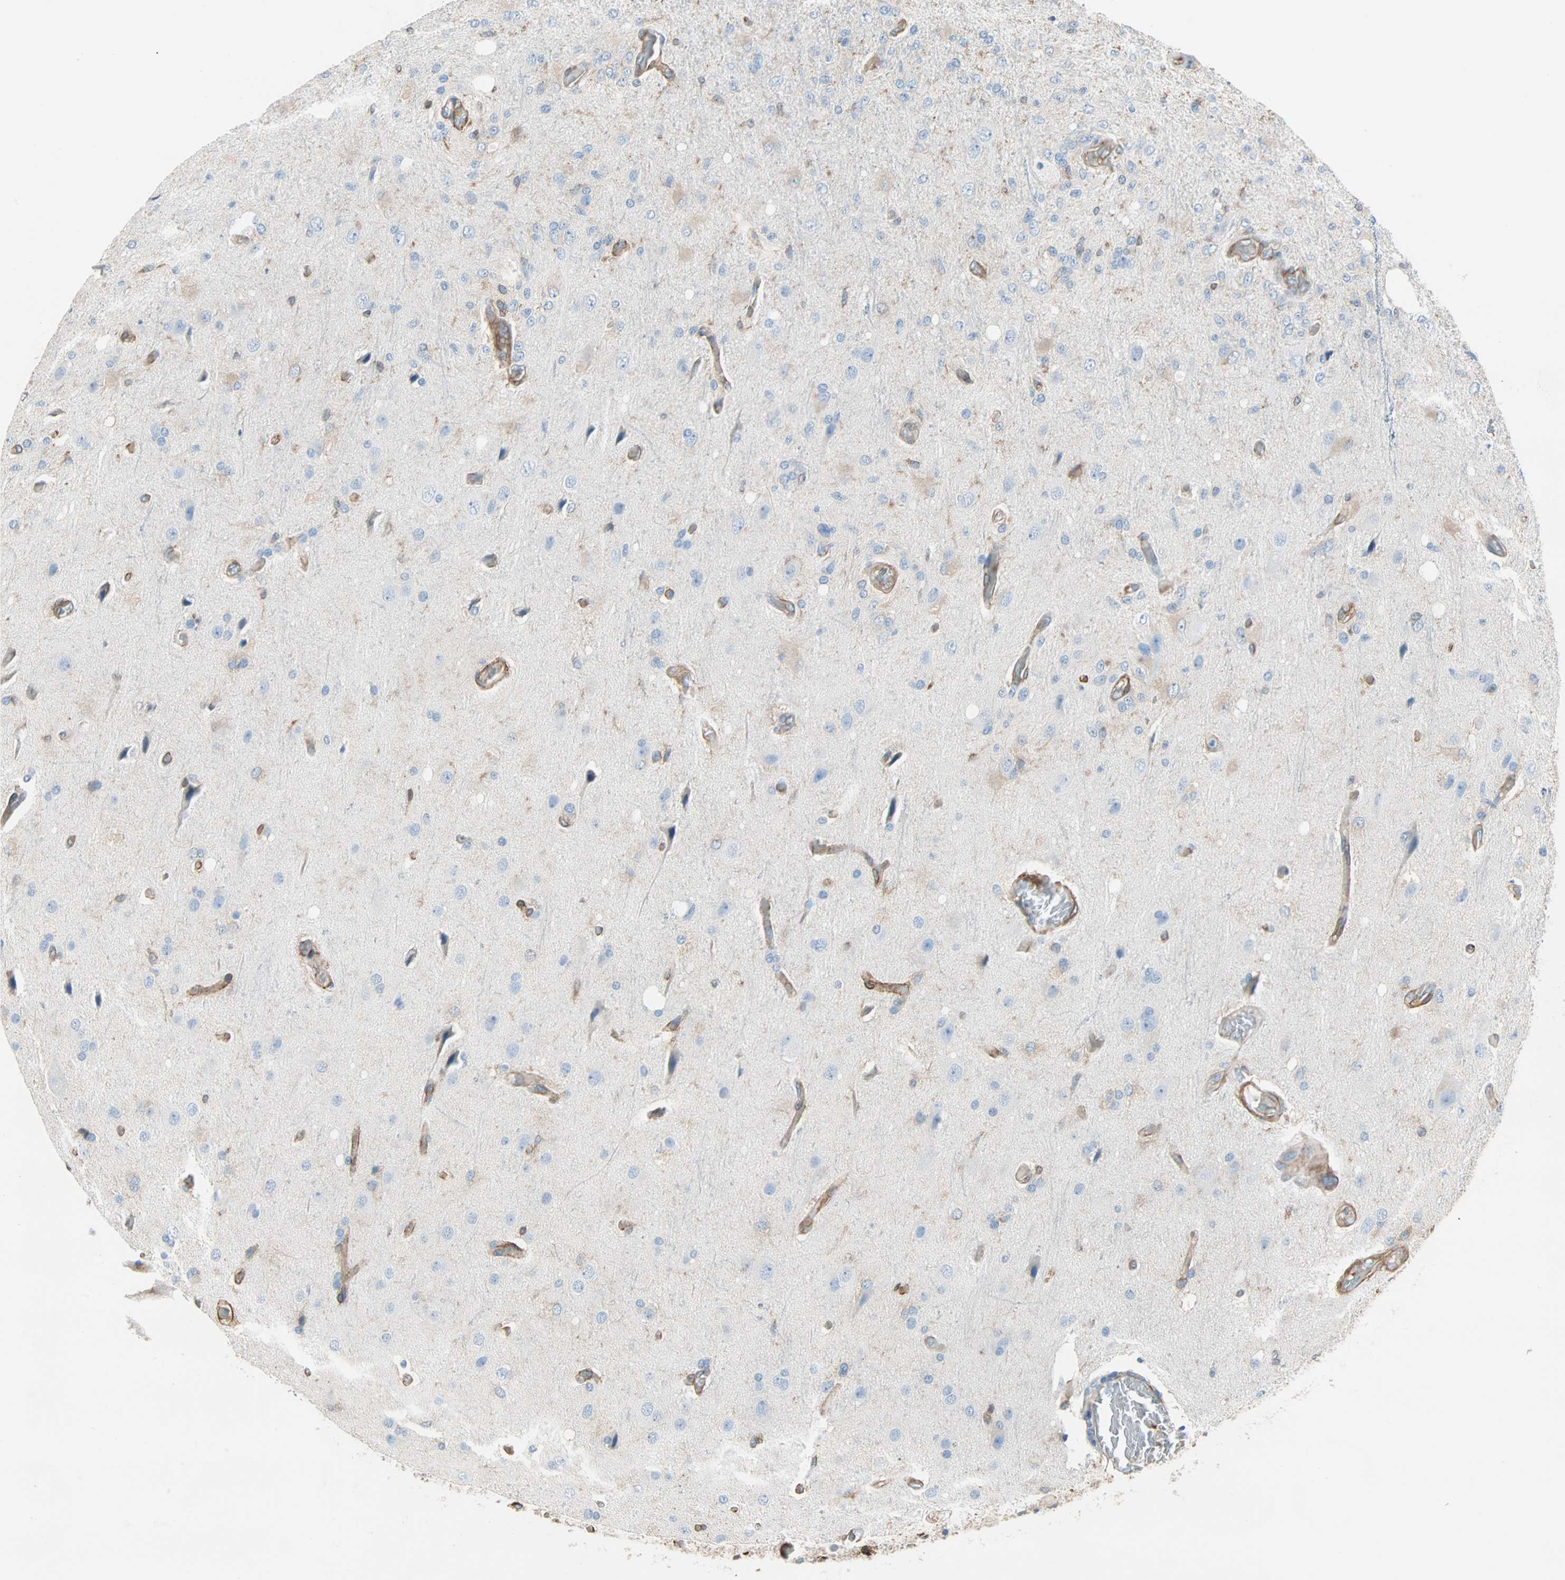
{"staining": {"intensity": "negative", "quantity": "none", "location": "none"}, "tissue": "glioma", "cell_type": "Tumor cells", "image_type": "cancer", "snomed": [{"axis": "morphology", "description": "Normal tissue, NOS"}, {"axis": "morphology", "description": "Glioma, malignant, High grade"}, {"axis": "topography", "description": "Cerebral cortex"}], "caption": "Image shows no significant protein staining in tumor cells of glioma.", "gene": "EPB41L2", "patient": {"sex": "male", "age": 77}}